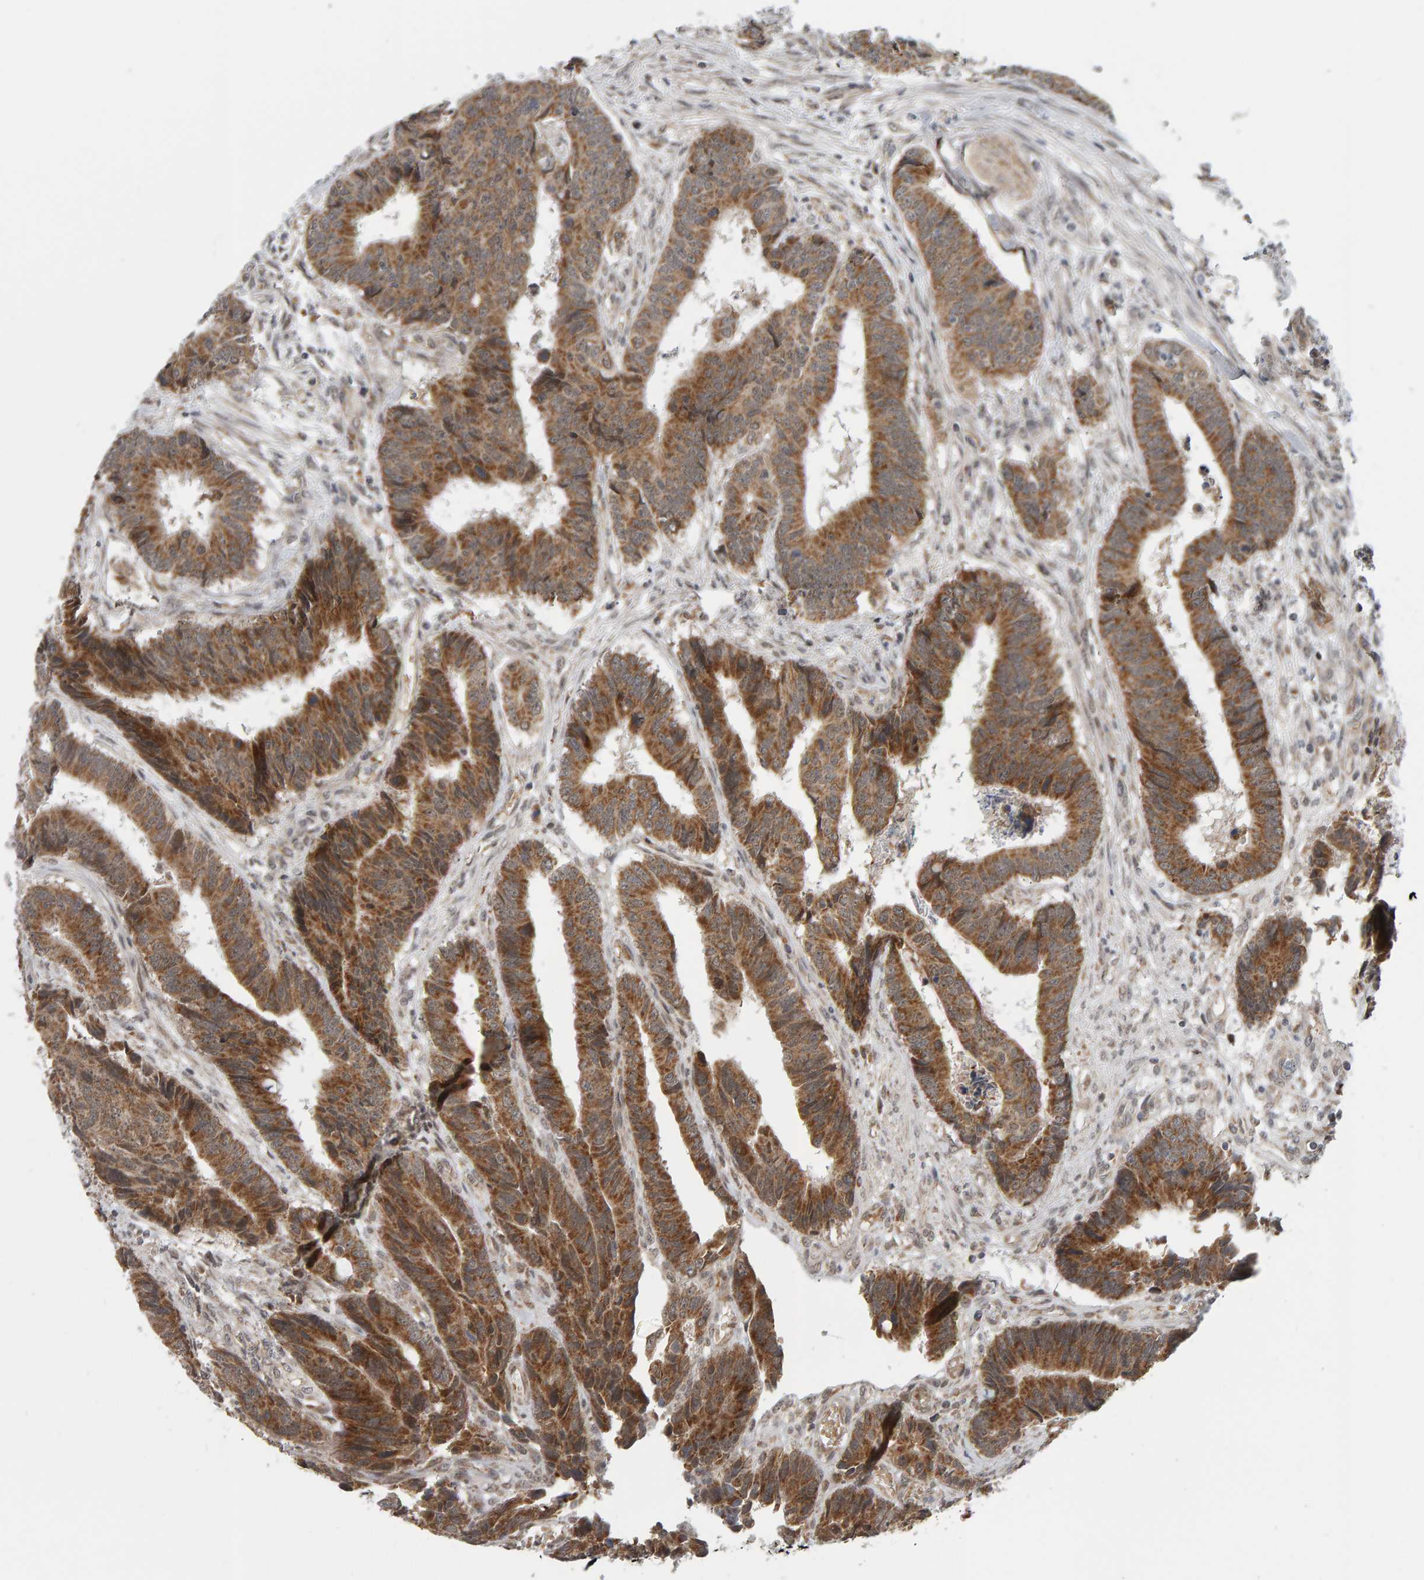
{"staining": {"intensity": "moderate", "quantity": ">75%", "location": "cytoplasmic/membranous"}, "tissue": "colorectal cancer", "cell_type": "Tumor cells", "image_type": "cancer", "snomed": [{"axis": "morphology", "description": "Adenocarcinoma, NOS"}, {"axis": "topography", "description": "Rectum"}], "caption": "Immunohistochemical staining of human colorectal cancer (adenocarcinoma) exhibits moderate cytoplasmic/membranous protein staining in about >75% of tumor cells. Using DAB (3,3'-diaminobenzidine) (brown) and hematoxylin (blue) stains, captured at high magnification using brightfield microscopy.", "gene": "DAP3", "patient": {"sex": "male", "age": 84}}